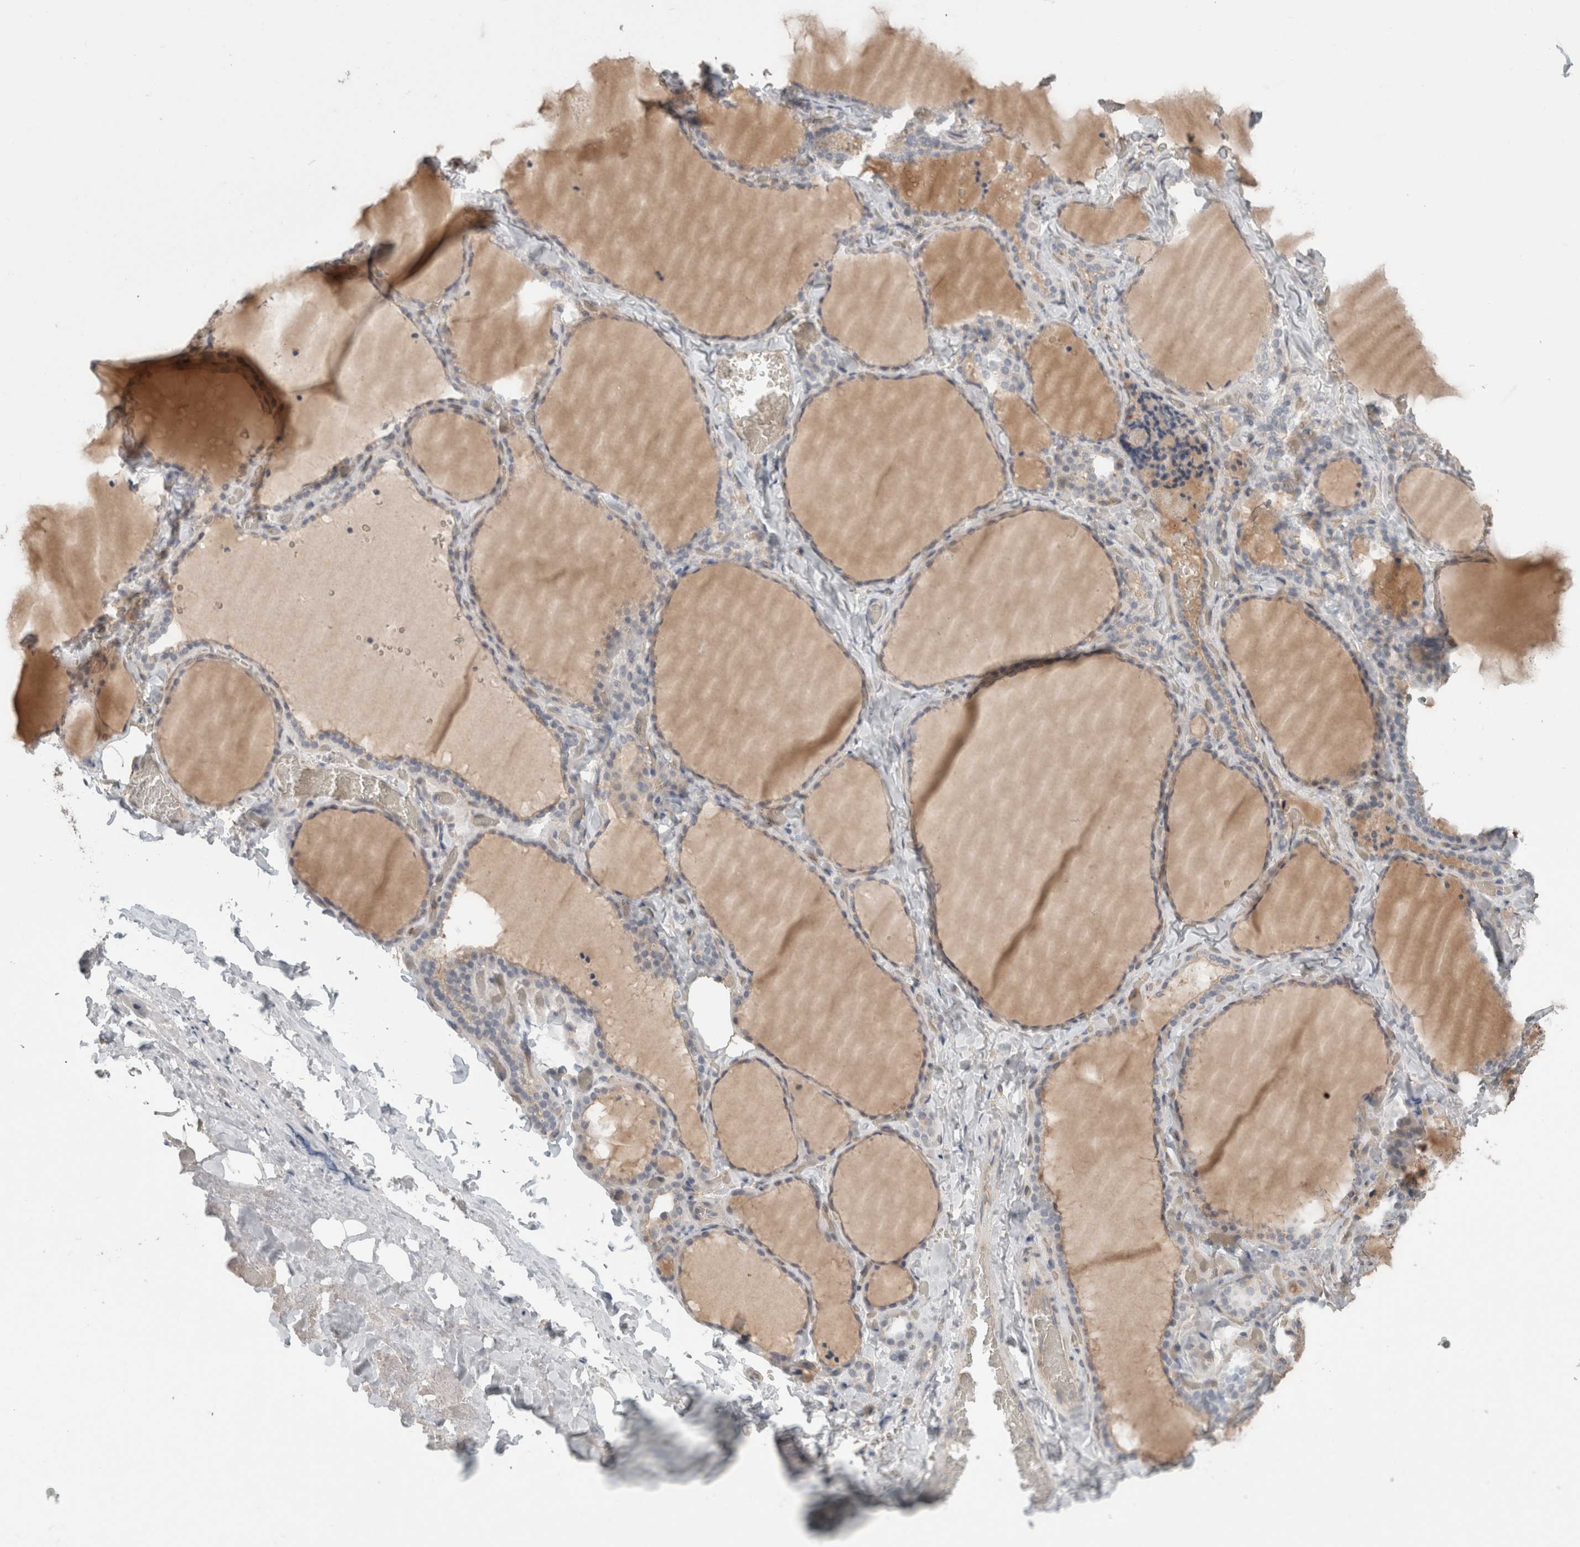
{"staining": {"intensity": "negative", "quantity": "none", "location": "none"}, "tissue": "thyroid gland", "cell_type": "Glandular cells", "image_type": "normal", "snomed": [{"axis": "morphology", "description": "Normal tissue, NOS"}, {"axis": "topography", "description": "Thyroid gland"}], "caption": "Immunohistochemistry image of benign human thyroid gland stained for a protein (brown), which shows no expression in glandular cells. The staining is performed using DAB (3,3'-diaminobenzidine) brown chromogen with nuclei counter-stained in using hematoxylin.", "gene": "RASAL2", "patient": {"sex": "female", "age": 22}}